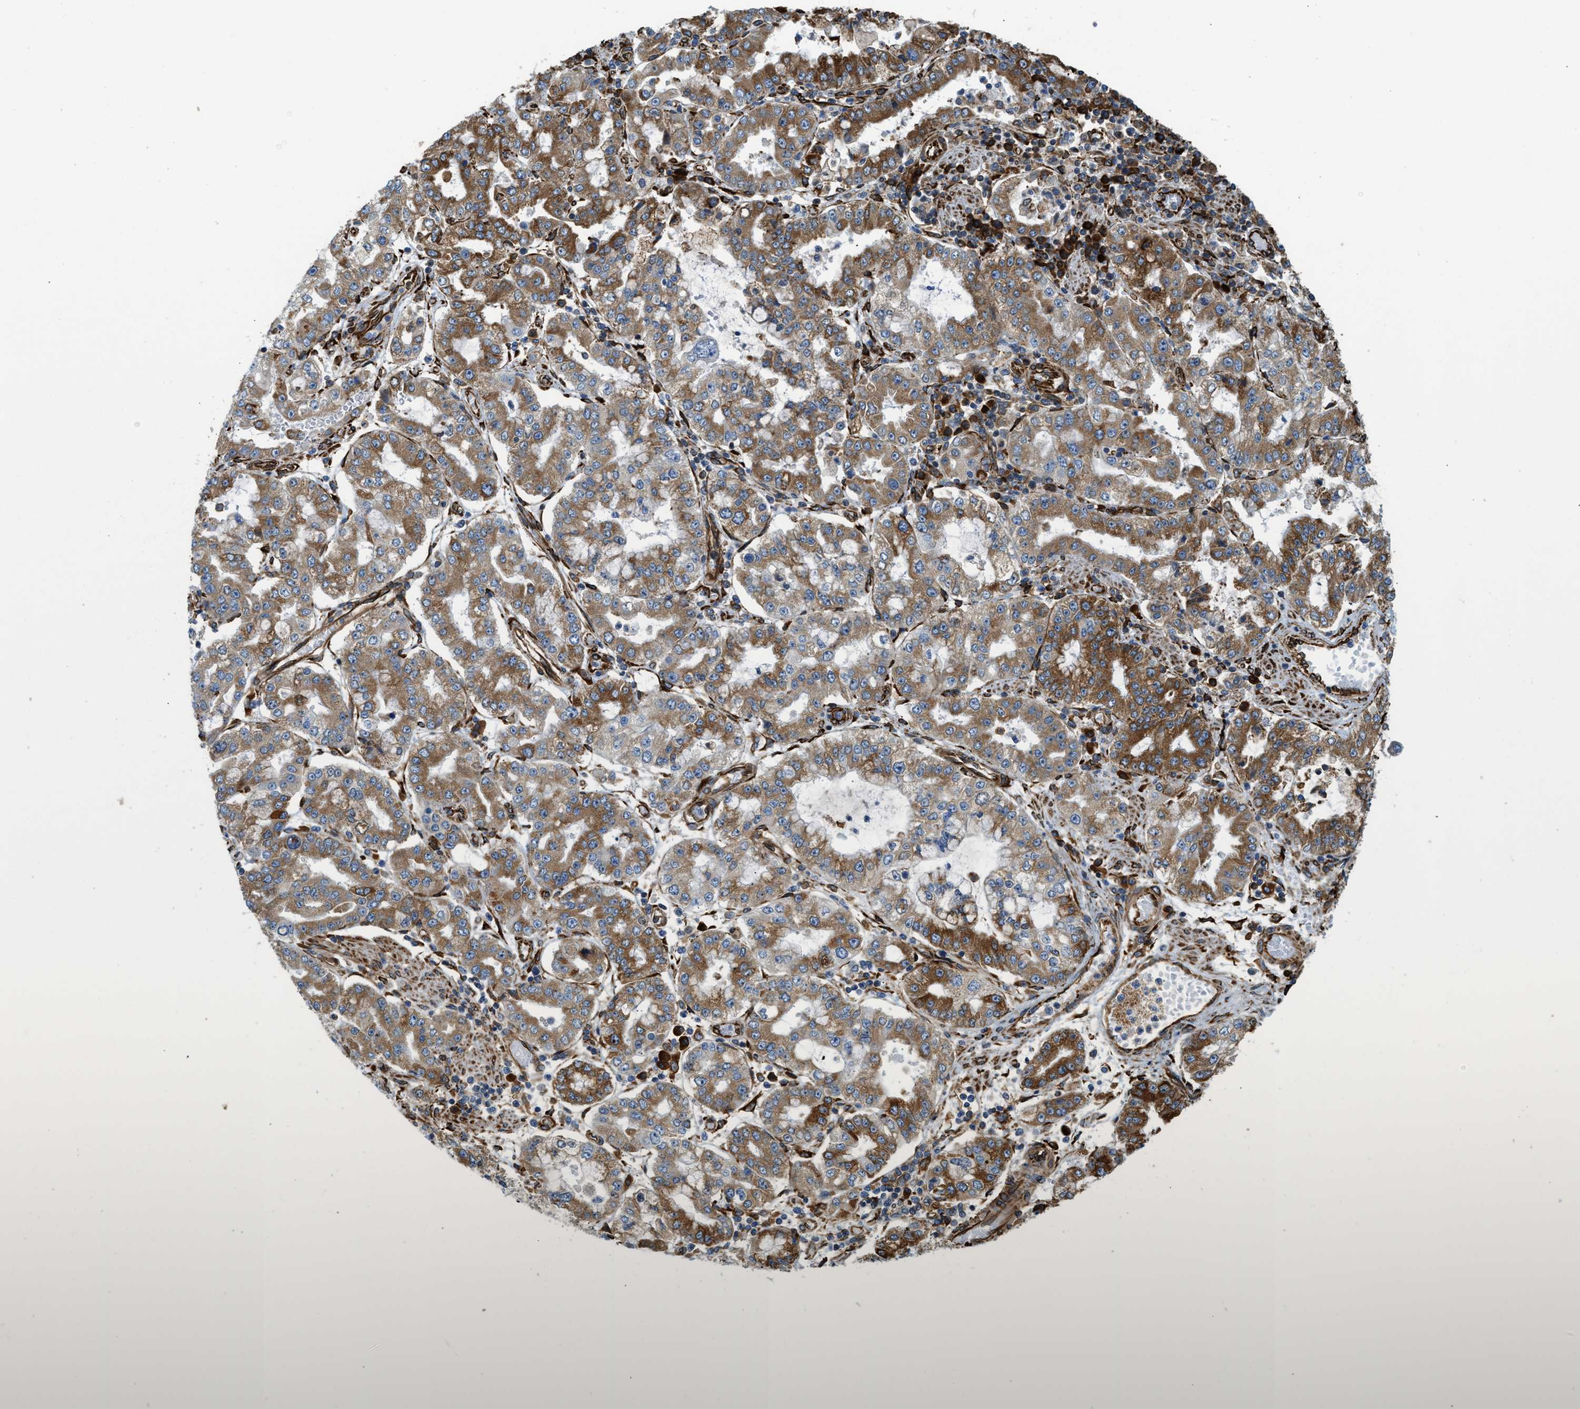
{"staining": {"intensity": "moderate", "quantity": ">75%", "location": "cytoplasmic/membranous"}, "tissue": "stomach cancer", "cell_type": "Tumor cells", "image_type": "cancer", "snomed": [{"axis": "morphology", "description": "Adenocarcinoma, NOS"}, {"axis": "topography", "description": "Stomach"}], "caption": "Immunohistochemistry micrograph of adenocarcinoma (stomach) stained for a protein (brown), which displays medium levels of moderate cytoplasmic/membranous staining in about >75% of tumor cells.", "gene": "BEX3", "patient": {"sex": "male", "age": 76}}